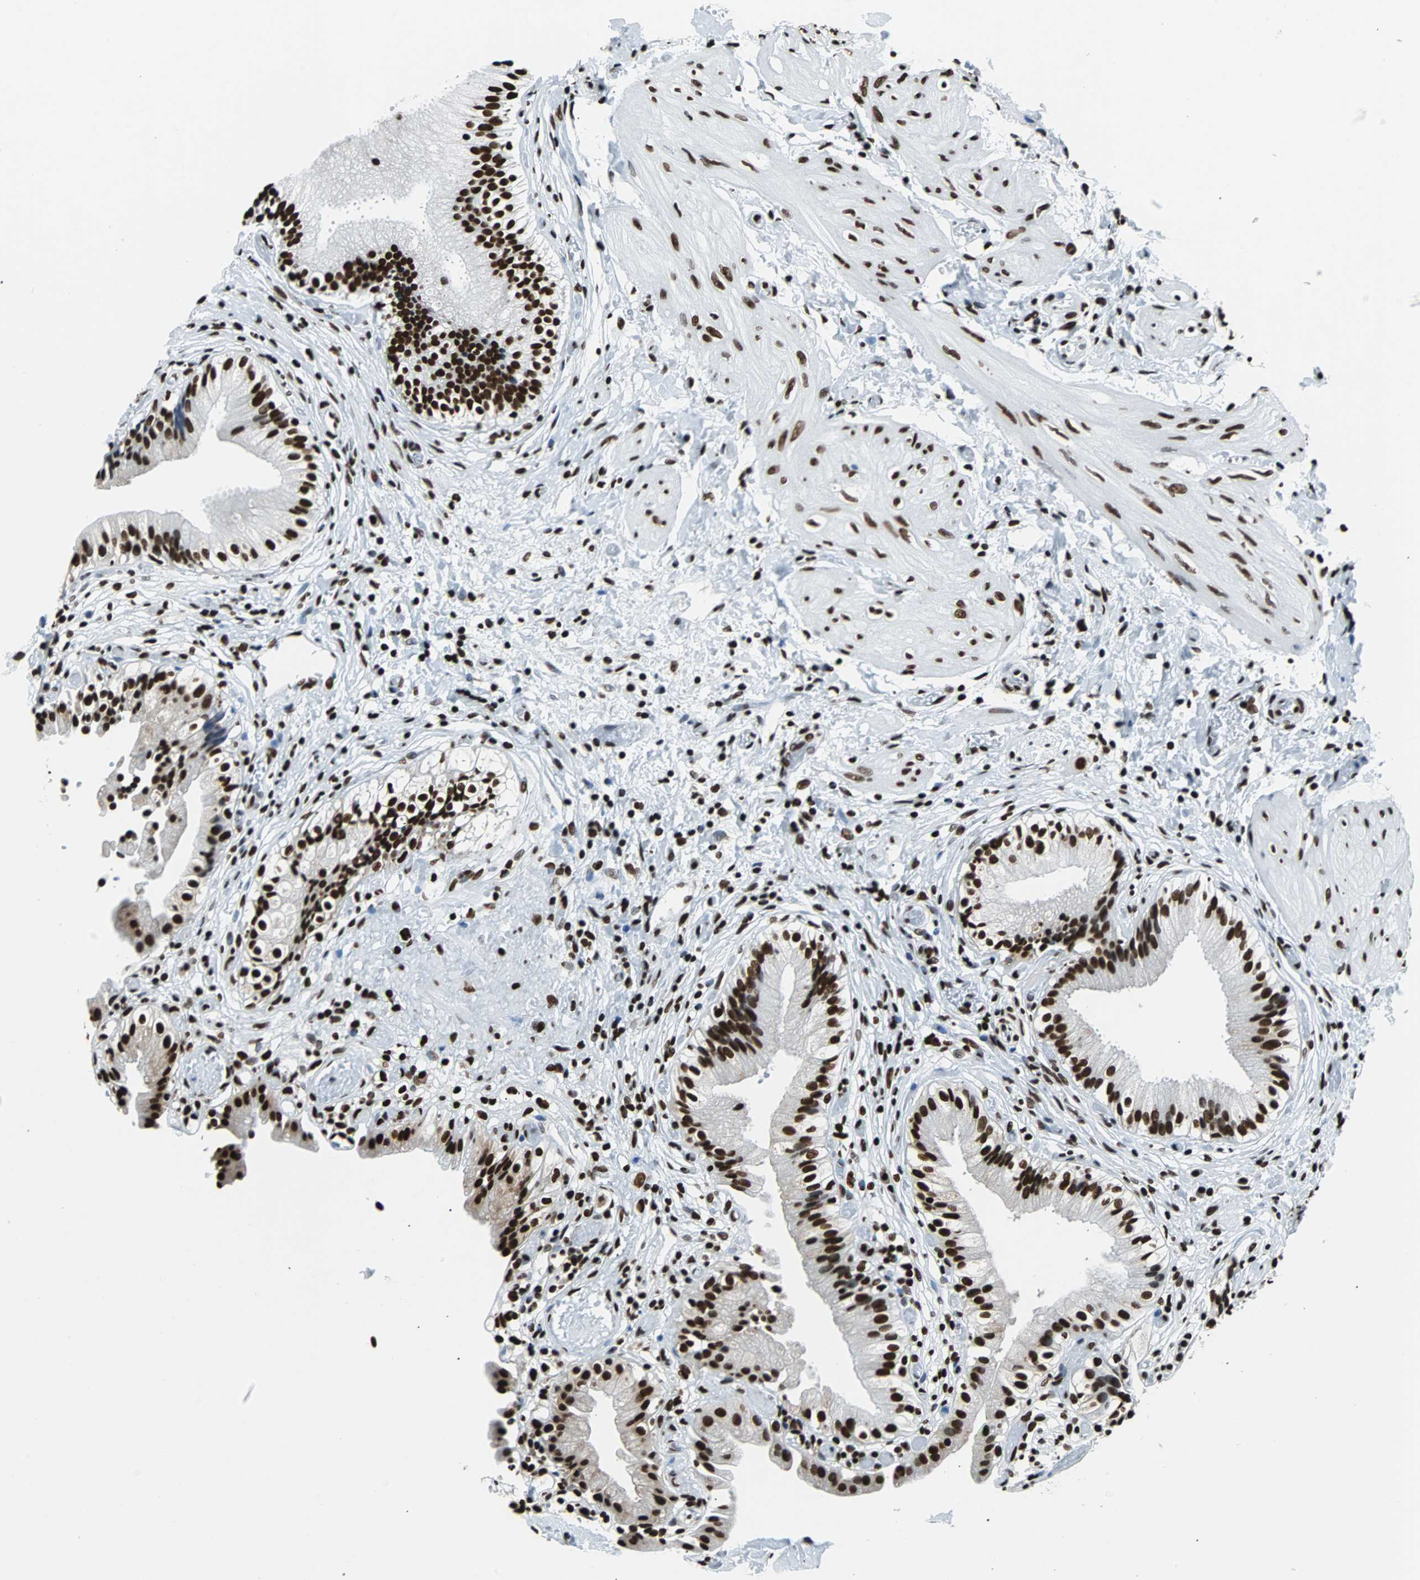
{"staining": {"intensity": "strong", "quantity": ">75%", "location": "nuclear"}, "tissue": "gallbladder", "cell_type": "Glandular cells", "image_type": "normal", "snomed": [{"axis": "morphology", "description": "Normal tissue, NOS"}, {"axis": "topography", "description": "Gallbladder"}], "caption": "A photomicrograph of gallbladder stained for a protein exhibits strong nuclear brown staining in glandular cells. Nuclei are stained in blue.", "gene": "FUBP1", "patient": {"sex": "male", "age": 65}}